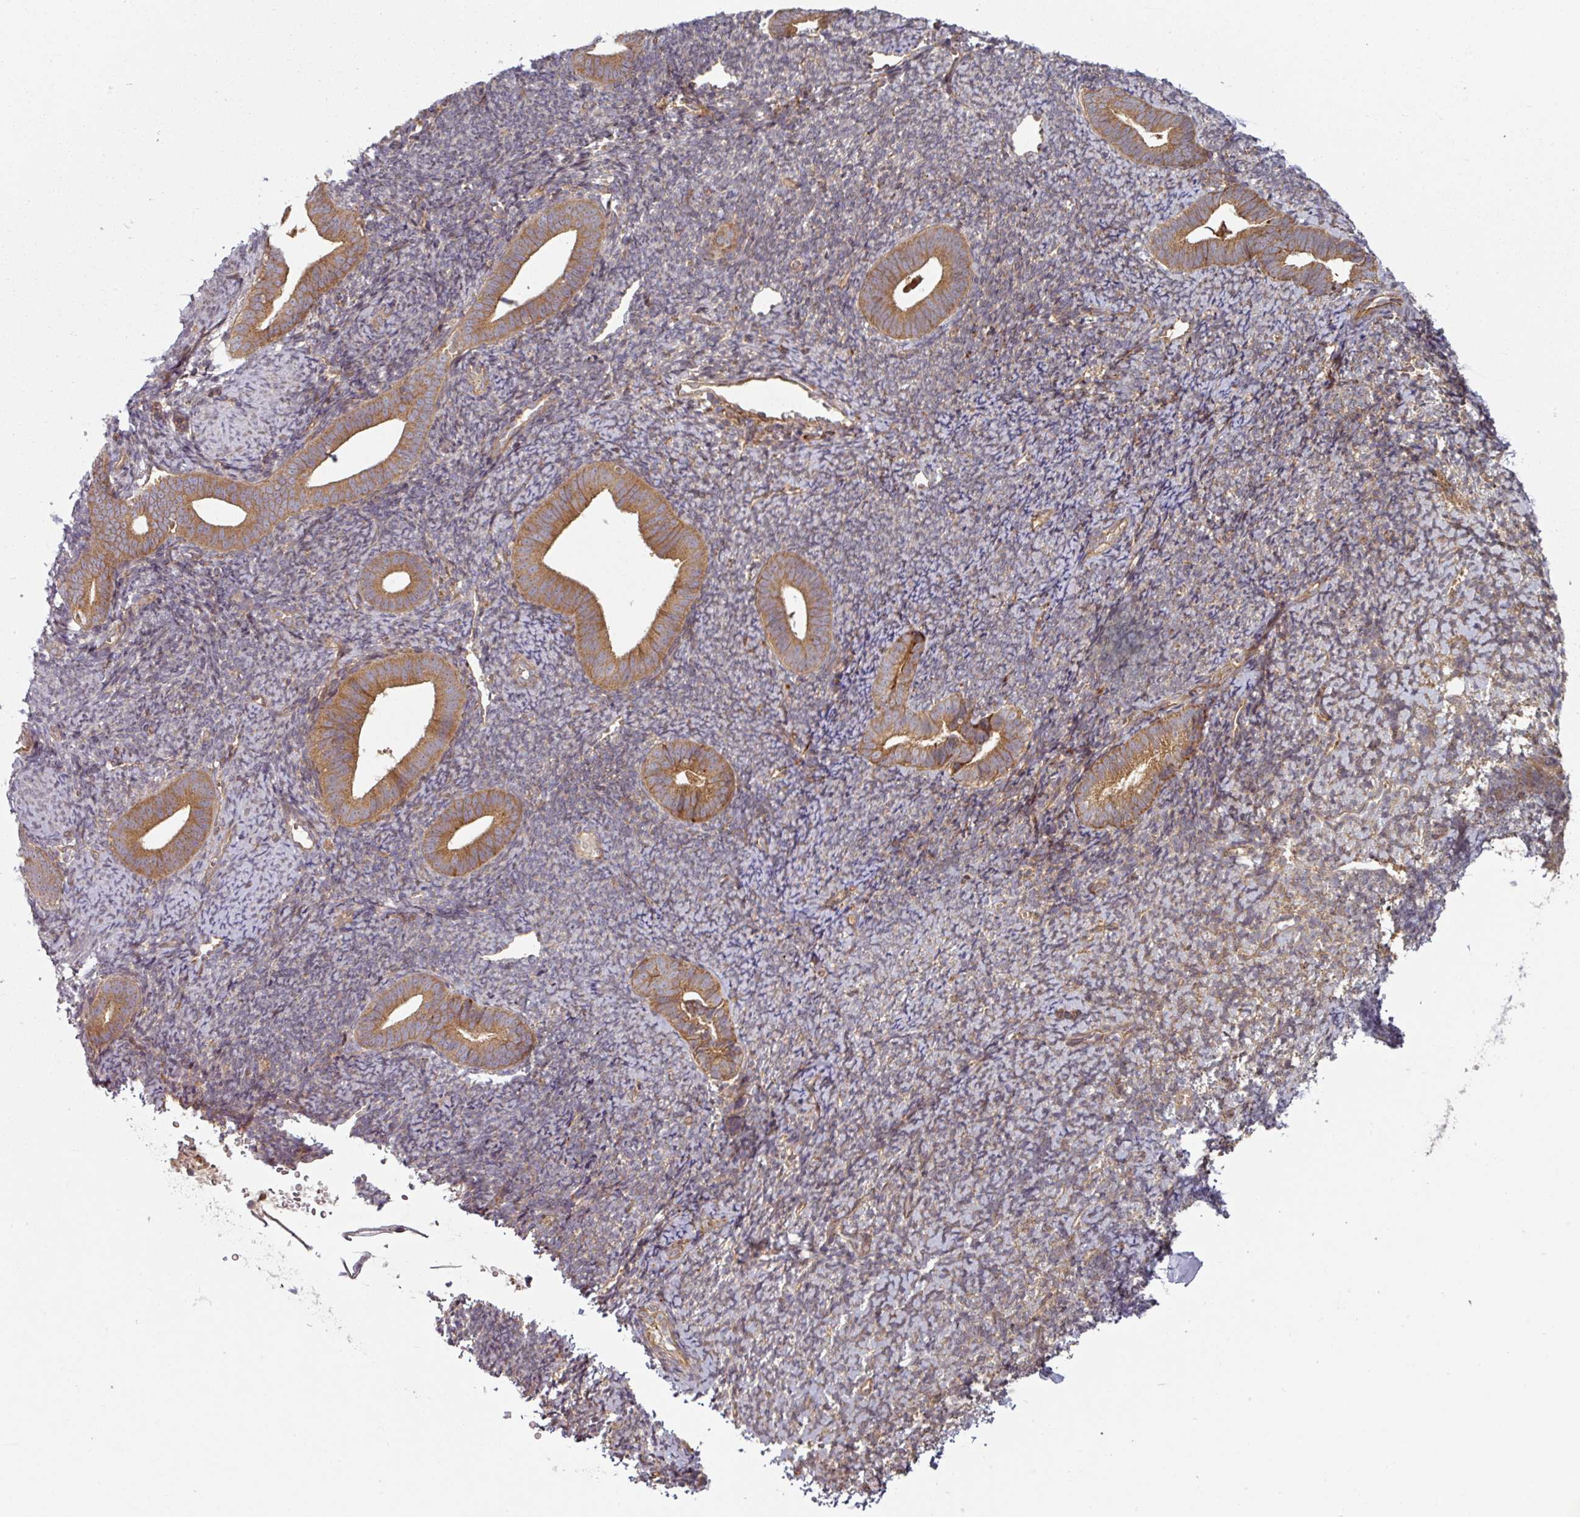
{"staining": {"intensity": "moderate", "quantity": "25%-75%", "location": "cytoplasmic/membranous"}, "tissue": "endometrium", "cell_type": "Cells in endometrial stroma", "image_type": "normal", "snomed": [{"axis": "morphology", "description": "Normal tissue, NOS"}, {"axis": "topography", "description": "Endometrium"}], "caption": "The photomicrograph demonstrates immunohistochemical staining of normal endometrium. There is moderate cytoplasmic/membranous expression is identified in approximately 25%-75% of cells in endometrial stroma.", "gene": "RAB5A", "patient": {"sex": "female", "age": 39}}